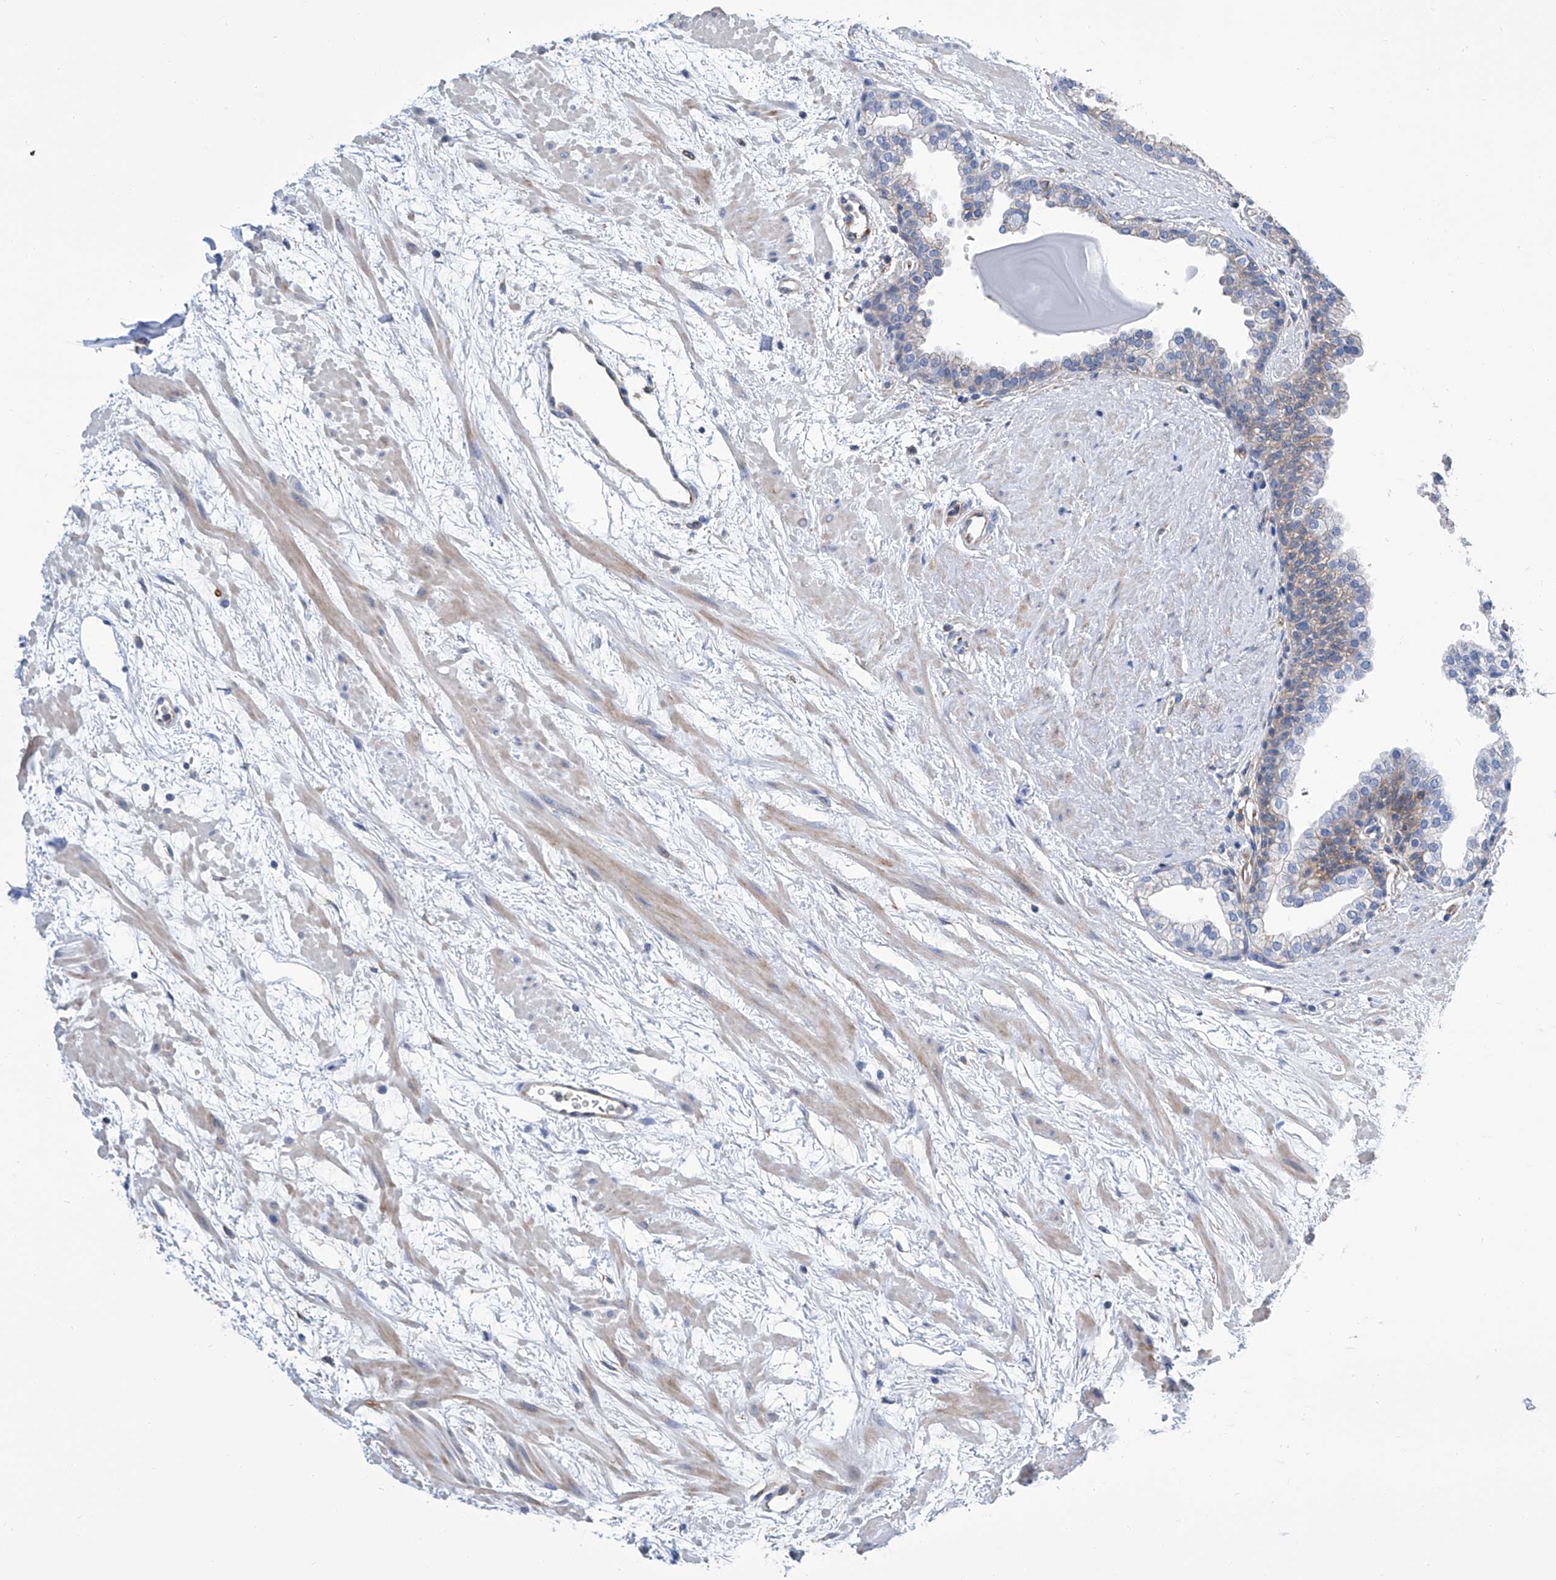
{"staining": {"intensity": "weak", "quantity": "<25%", "location": "cytoplasmic/membranous"}, "tissue": "prostate", "cell_type": "Glandular cells", "image_type": "normal", "snomed": [{"axis": "morphology", "description": "Normal tissue, NOS"}, {"axis": "topography", "description": "Prostate"}], "caption": "A high-resolution micrograph shows immunohistochemistry staining of unremarkable prostate, which shows no significant staining in glandular cells.", "gene": "GPT", "patient": {"sex": "male", "age": 48}}